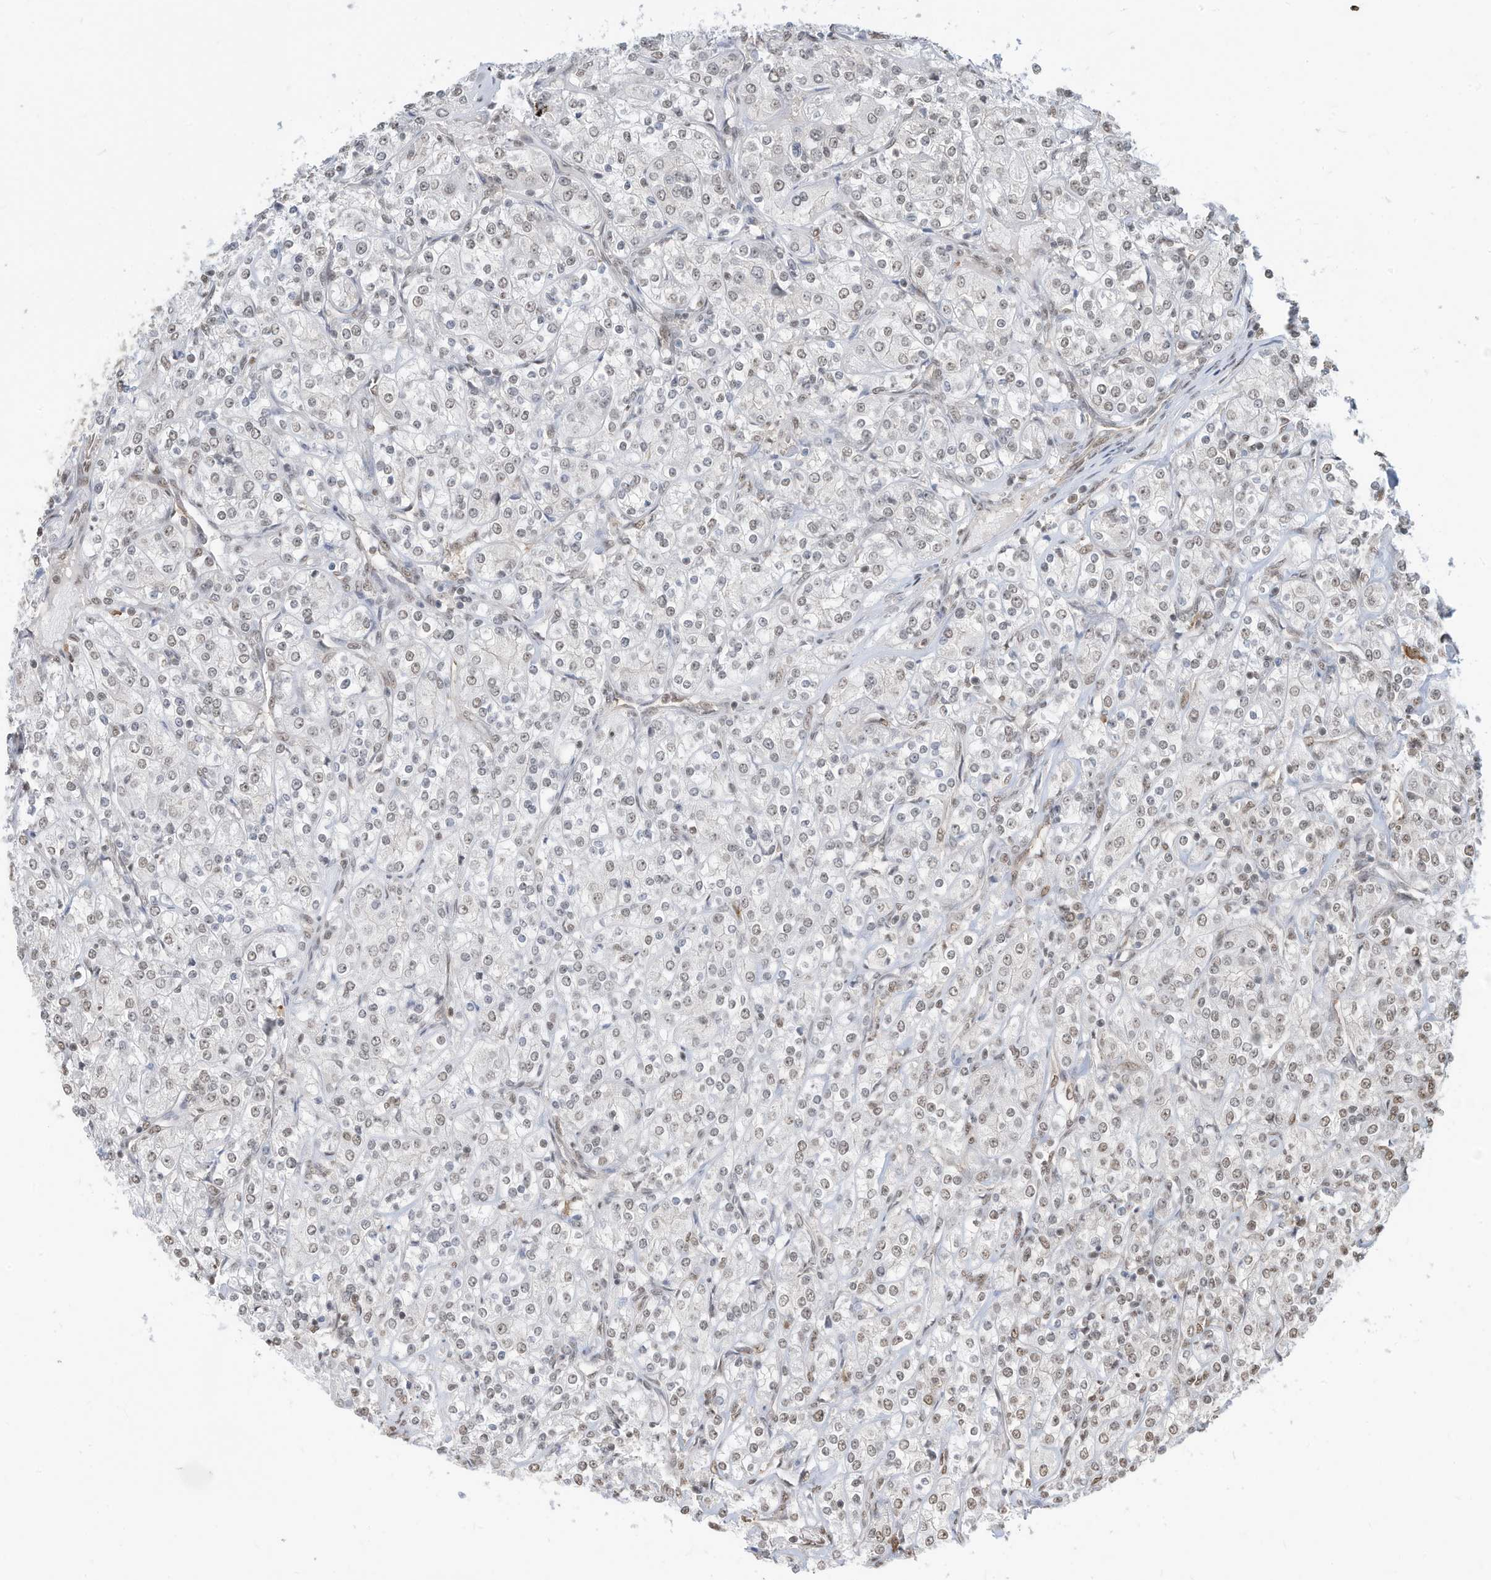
{"staining": {"intensity": "weak", "quantity": "25%-75%", "location": "nuclear"}, "tissue": "renal cancer", "cell_type": "Tumor cells", "image_type": "cancer", "snomed": [{"axis": "morphology", "description": "Adenocarcinoma, NOS"}, {"axis": "topography", "description": "Kidney"}], "caption": "Immunohistochemistry of human renal adenocarcinoma shows low levels of weak nuclear expression in approximately 25%-75% of tumor cells.", "gene": "ZNF195", "patient": {"sex": "male", "age": 77}}